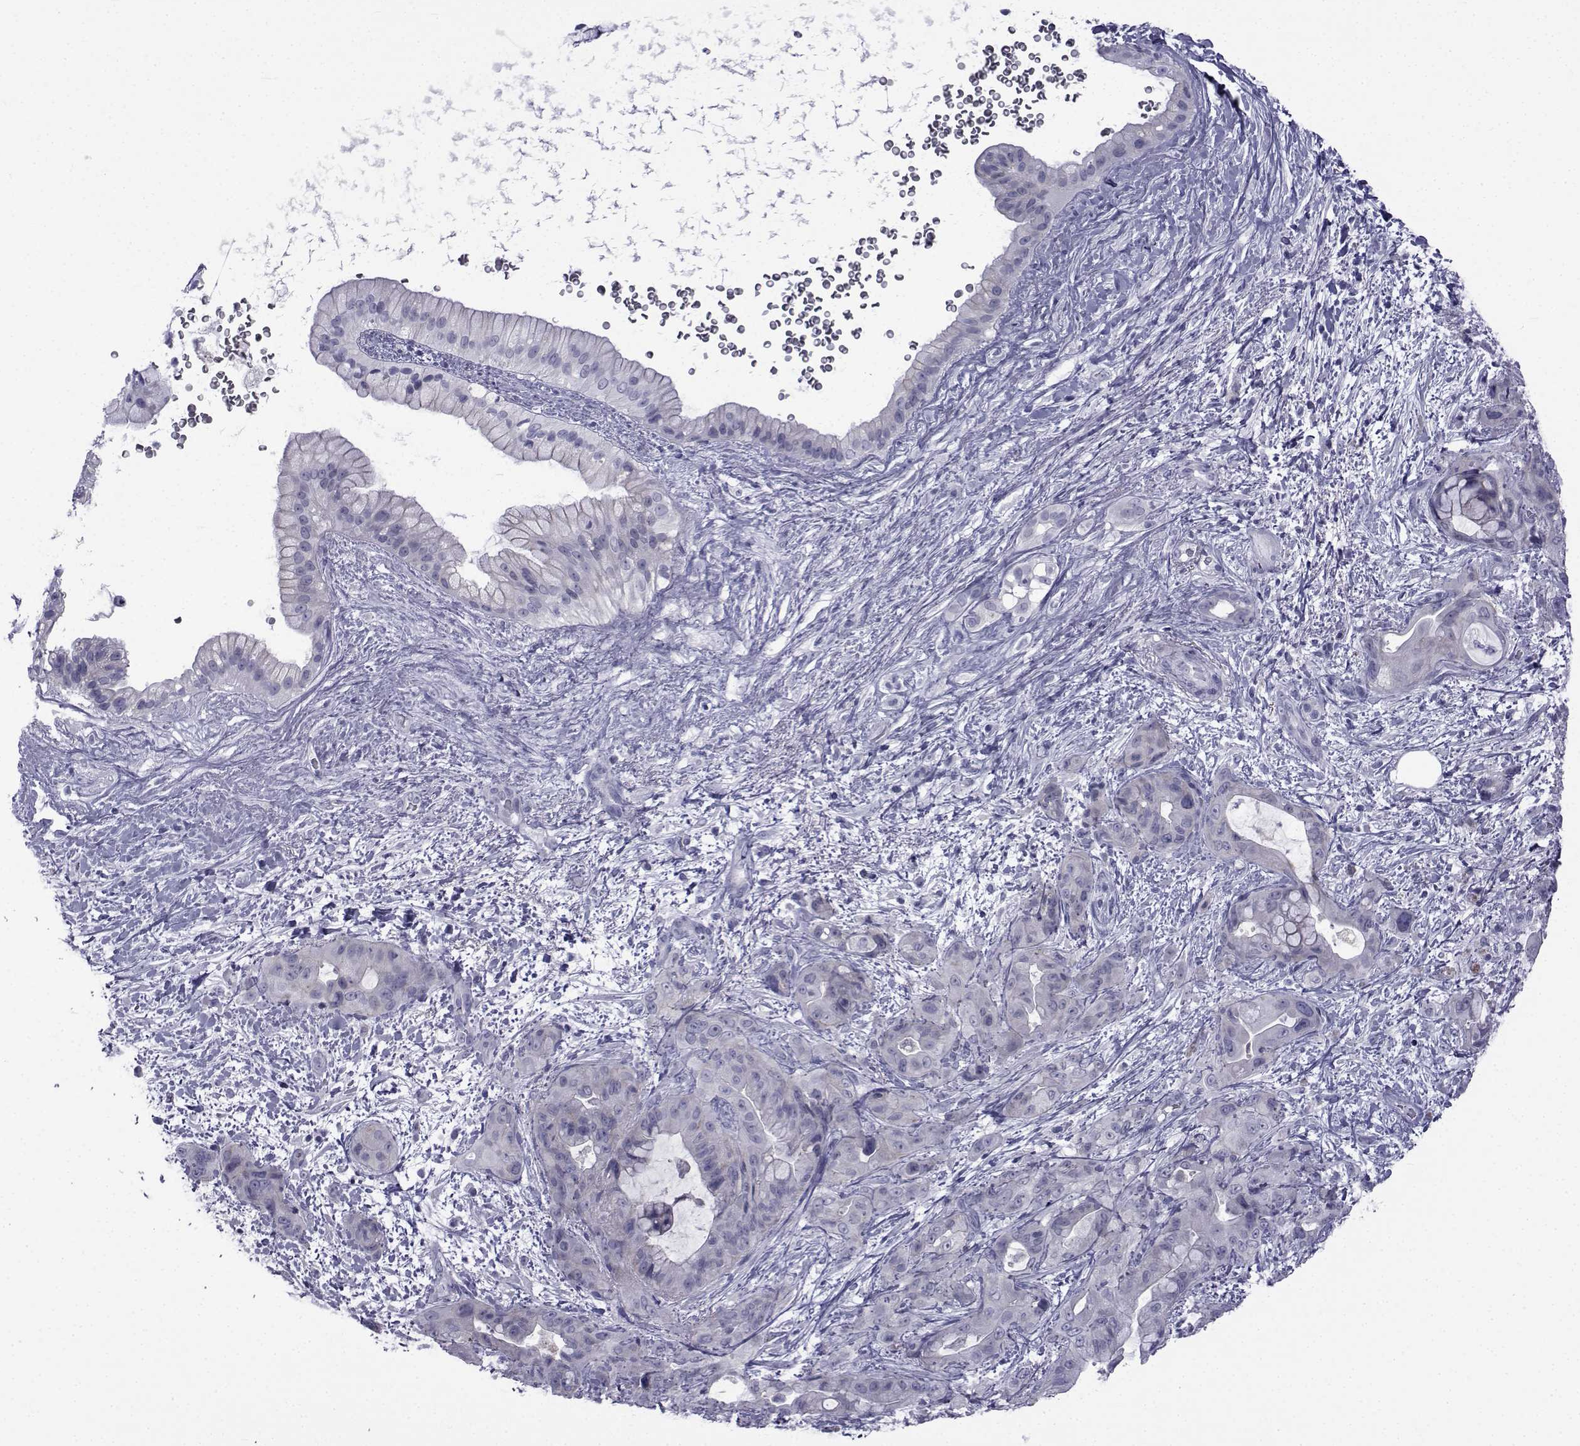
{"staining": {"intensity": "negative", "quantity": "none", "location": "none"}, "tissue": "pancreatic cancer", "cell_type": "Tumor cells", "image_type": "cancer", "snomed": [{"axis": "morphology", "description": "Adenocarcinoma, NOS"}, {"axis": "topography", "description": "Pancreas"}], "caption": "IHC of adenocarcinoma (pancreatic) demonstrates no staining in tumor cells.", "gene": "PDE6H", "patient": {"sex": "male", "age": 71}}